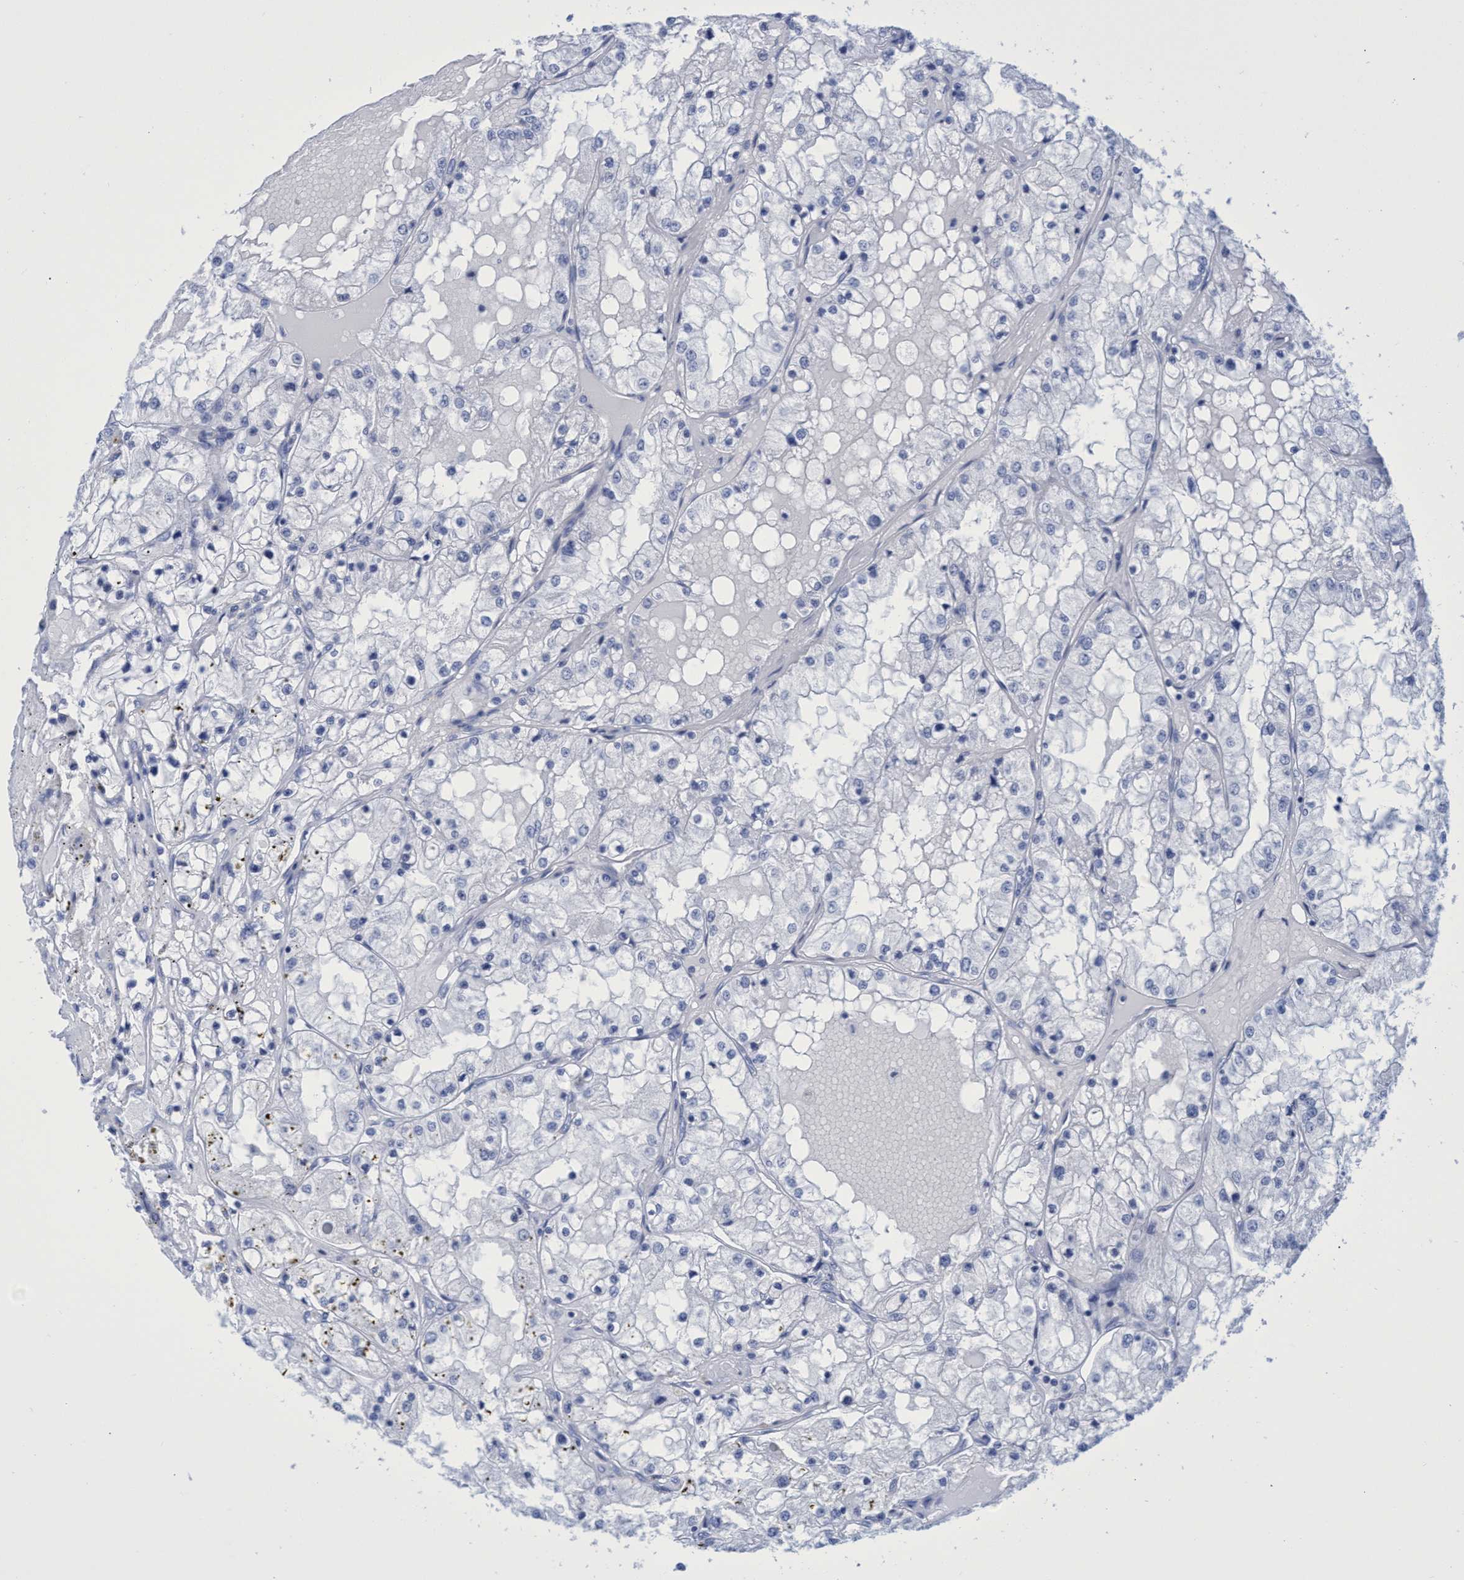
{"staining": {"intensity": "negative", "quantity": "none", "location": "none"}, "tissue": "renal cancer", "cell_type": "Tumor cells", "image_type": "cancer", "snomed": [{"axis": "morphology", "description": "Adenocarcinoma, NOS"}, {"axis": "topography", "description": "Kidney"}], "caption": "The photomicrograph shows no staining of tumor cells in renal adenocarcinoma.", "gene": "INSL6", "patient": {"sex": "male", "age": 68}}